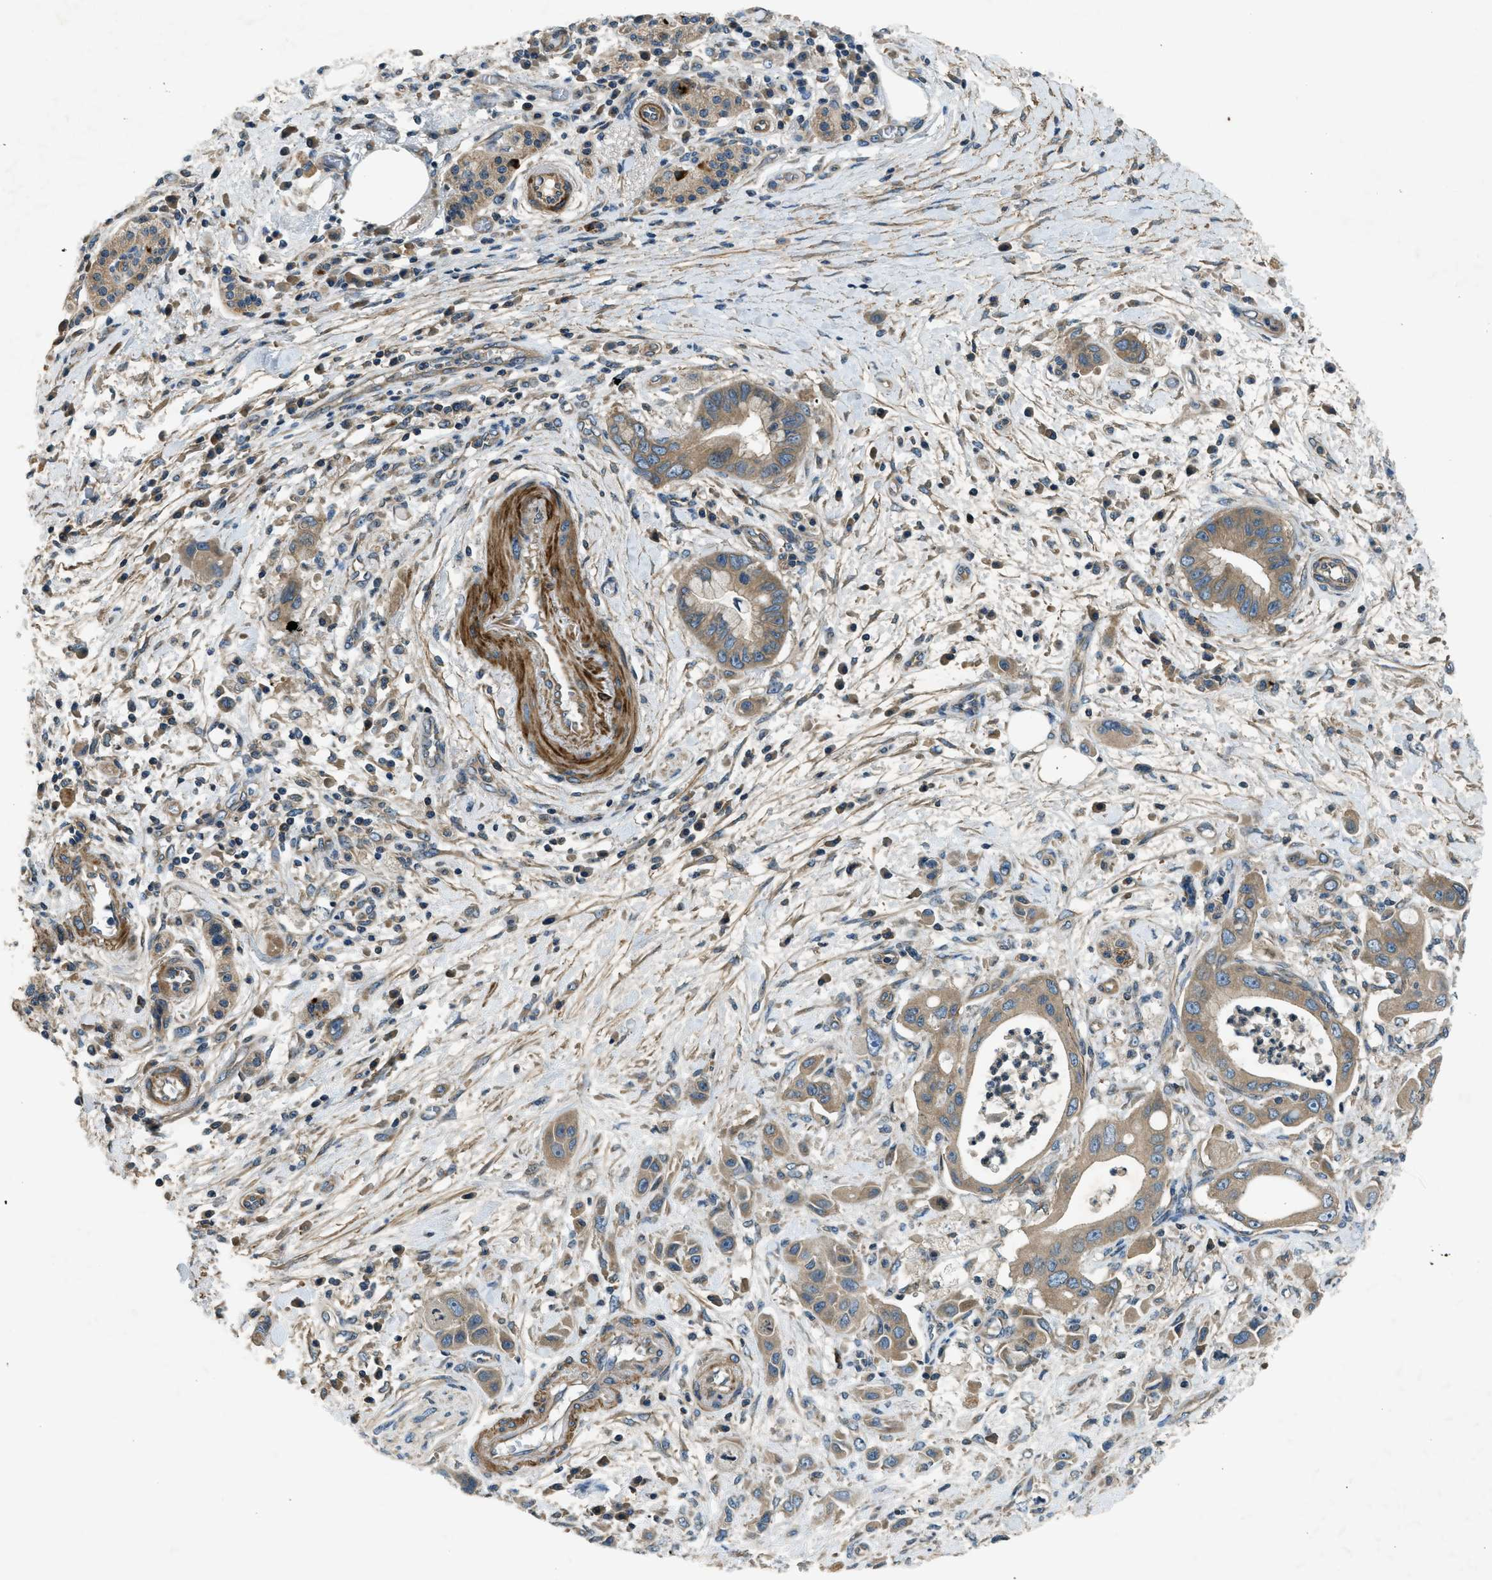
{"staining": {"intensity": "moderate", "quantity": ">75%", "location": "cytoplasmic/membranous"}, "tissue": "pancreatic cancer", "cell_type": "Tumor cells", "image_type": "cancer", "snomed": [{"axis": "morphology", "description": "Adenocarcinoma, NOS"}, {"axis": "topography", "description": "Pancreas"}], "caption": "Immunohistochemistry staining of pancreatic cancer (adenocarcinoma), which reveals medium levels of moderate cytoplasmic/membranous positivity in approximately >75% of tumor cells indicating moderate cytoplasmic/membranous protein staining. The staining was performed using DAB (3,3'-diaminobenzidine) (brown) for protein detection and nuclei were counterstained in hematoxylin (blue).", "gene": "VEZT", "patient": {"sex": "female", "age": 73}}